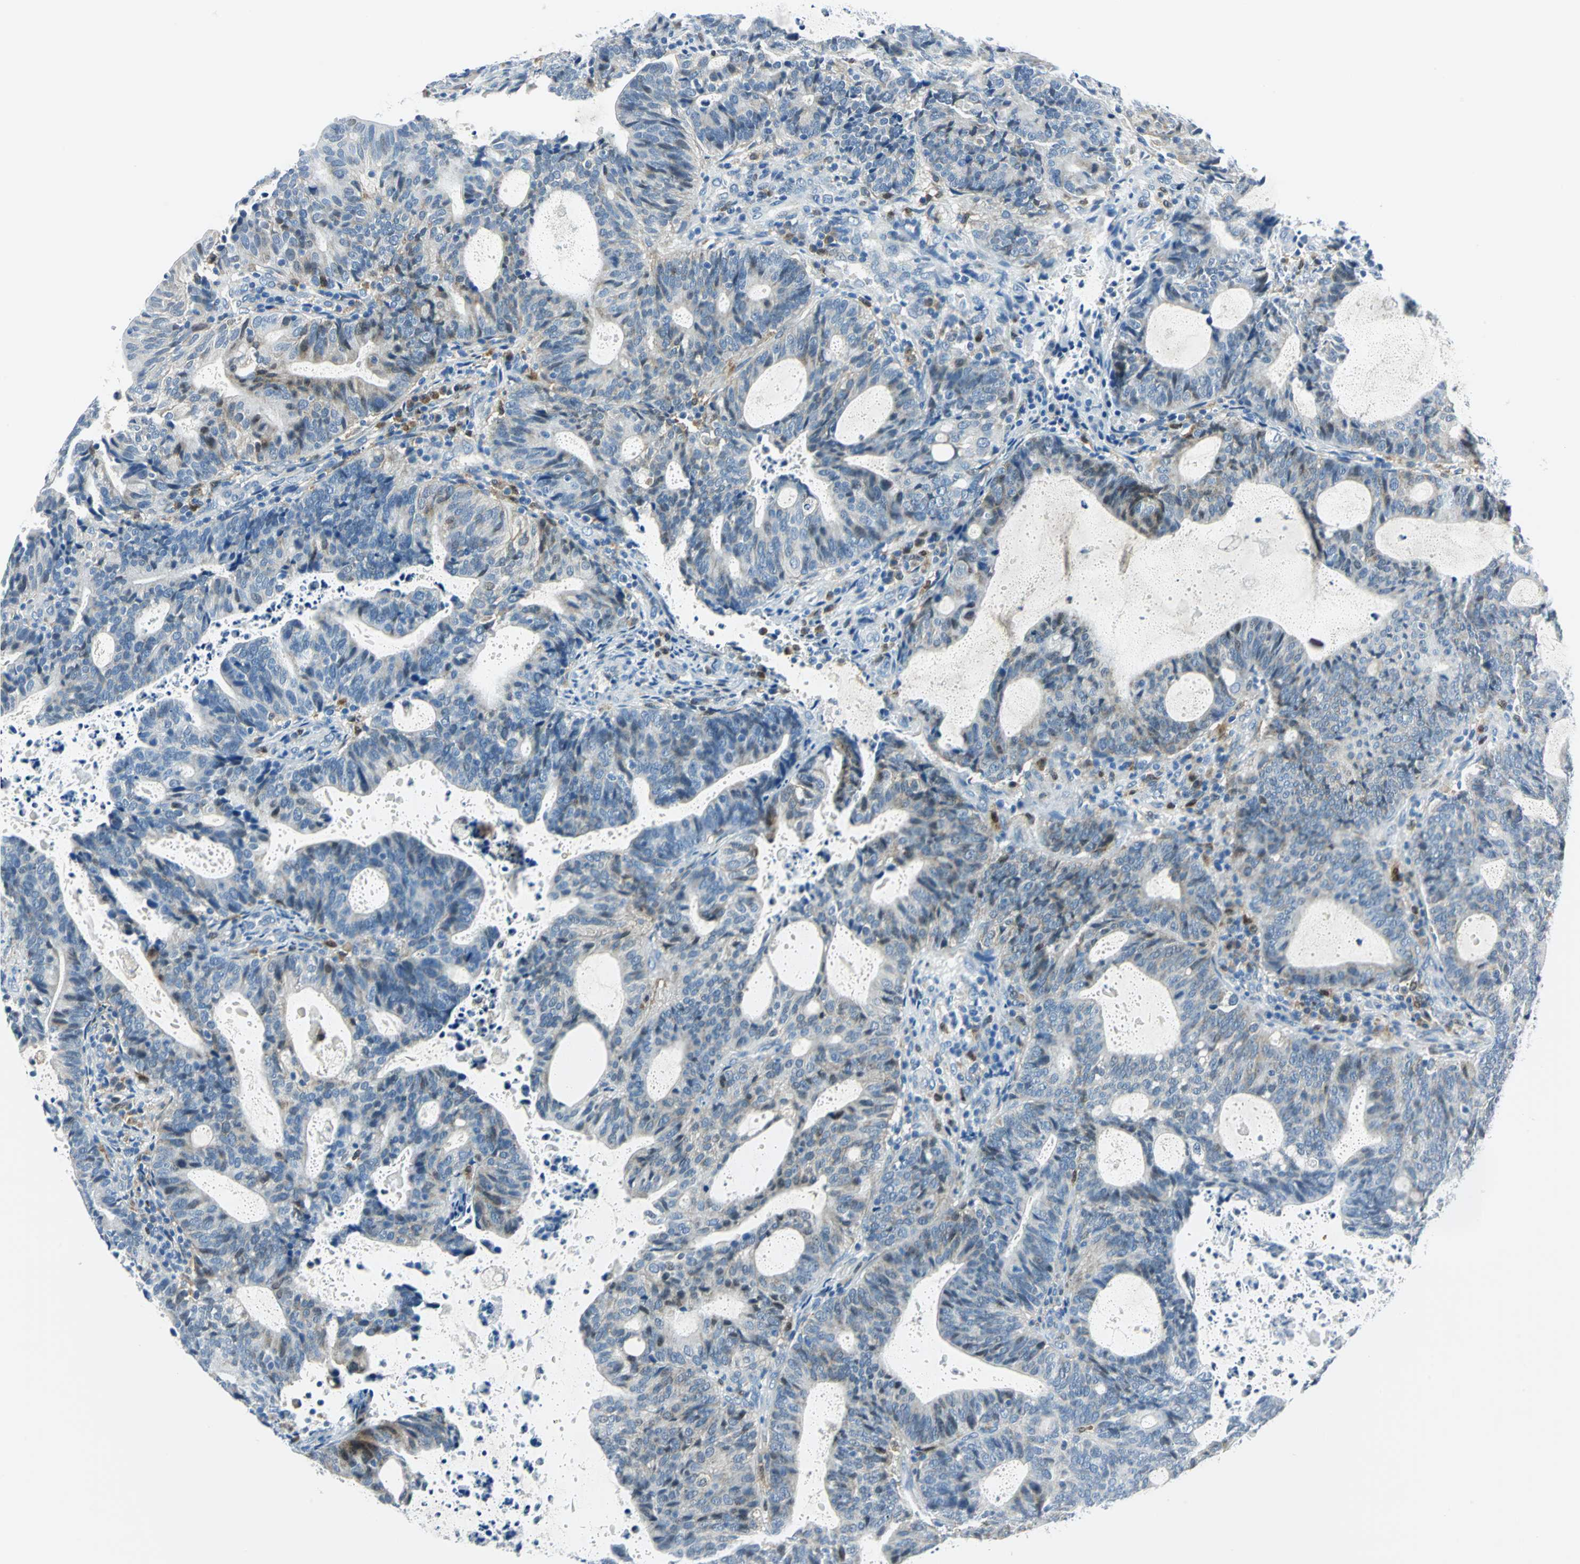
{"staining": {"intensity": "moderate", "quantity": "<25%", "location": "cytoplasmic/membranous,nuclear"}, "tissue": "endometrial cancer", "cell_type": "Tumor cells", "image_type": "cancer", "snomed": [{"axis": "morphology", "description": "Adenocarcinoma, NOS"}, {"axis": "topography", "description": "Uterus"}], "caption": "Tumor cells show low levels of moderate cytoplasmic/membranous and nuclear expression in approximately <25% of cells in human endometrial cancer.", "gene": "AKR1A1", "patient": {"sex": "female", "age": 83}}